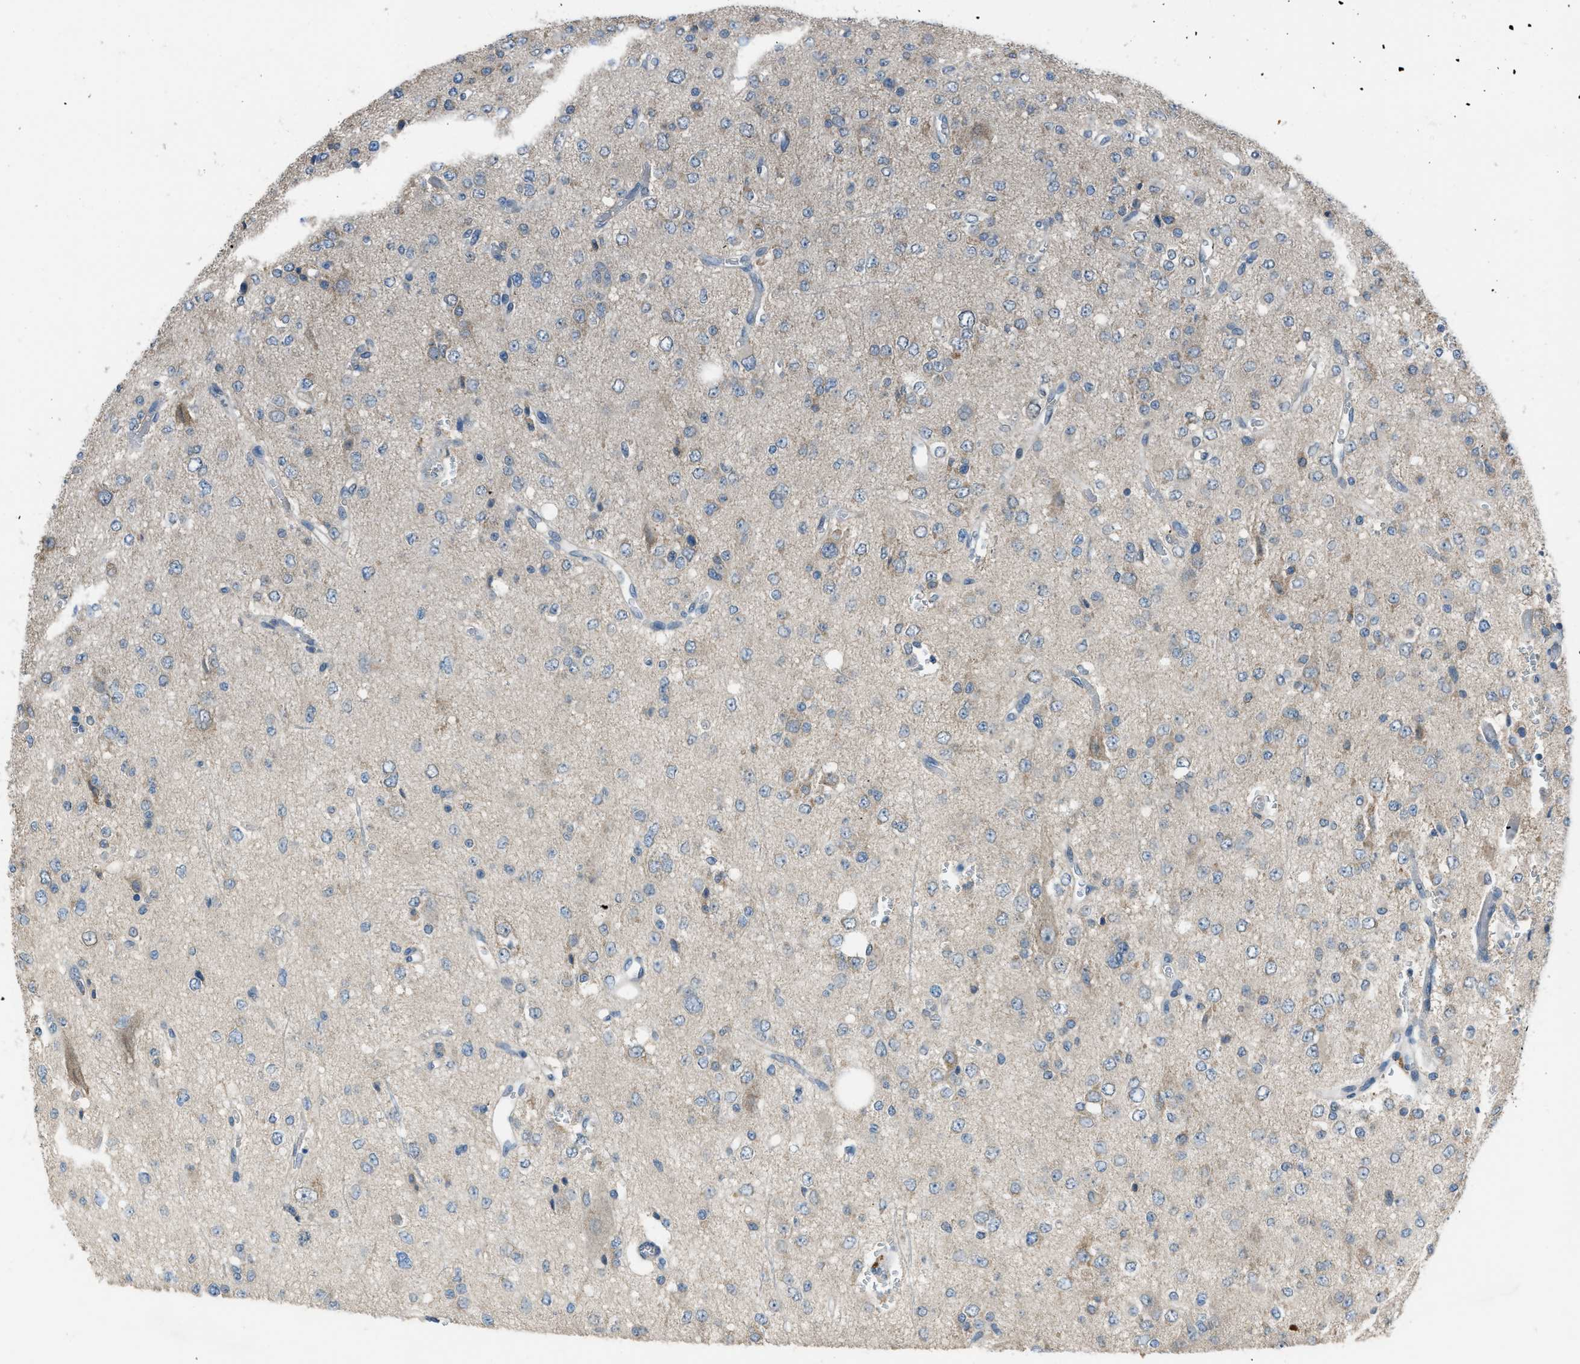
{"staining": {"intensity": "moderate", "quantity": "<25%", "location": "cytoplasmic/membranous"}, "tissue": "glioma", "cell_type": "Tumor cells", "image_type": "cancer", "snomed": [{"axis": "morphology", "description": "Glioma, malignant, Low grade"}, {"axis": "topography", "description": "Brain"}], "caption": "Malignant low-grade glioma stained with a protein marker displays moderate staining in tumor cells.", "gene": "MIS18A", "patient": {"sex": "male", "age": 38}}